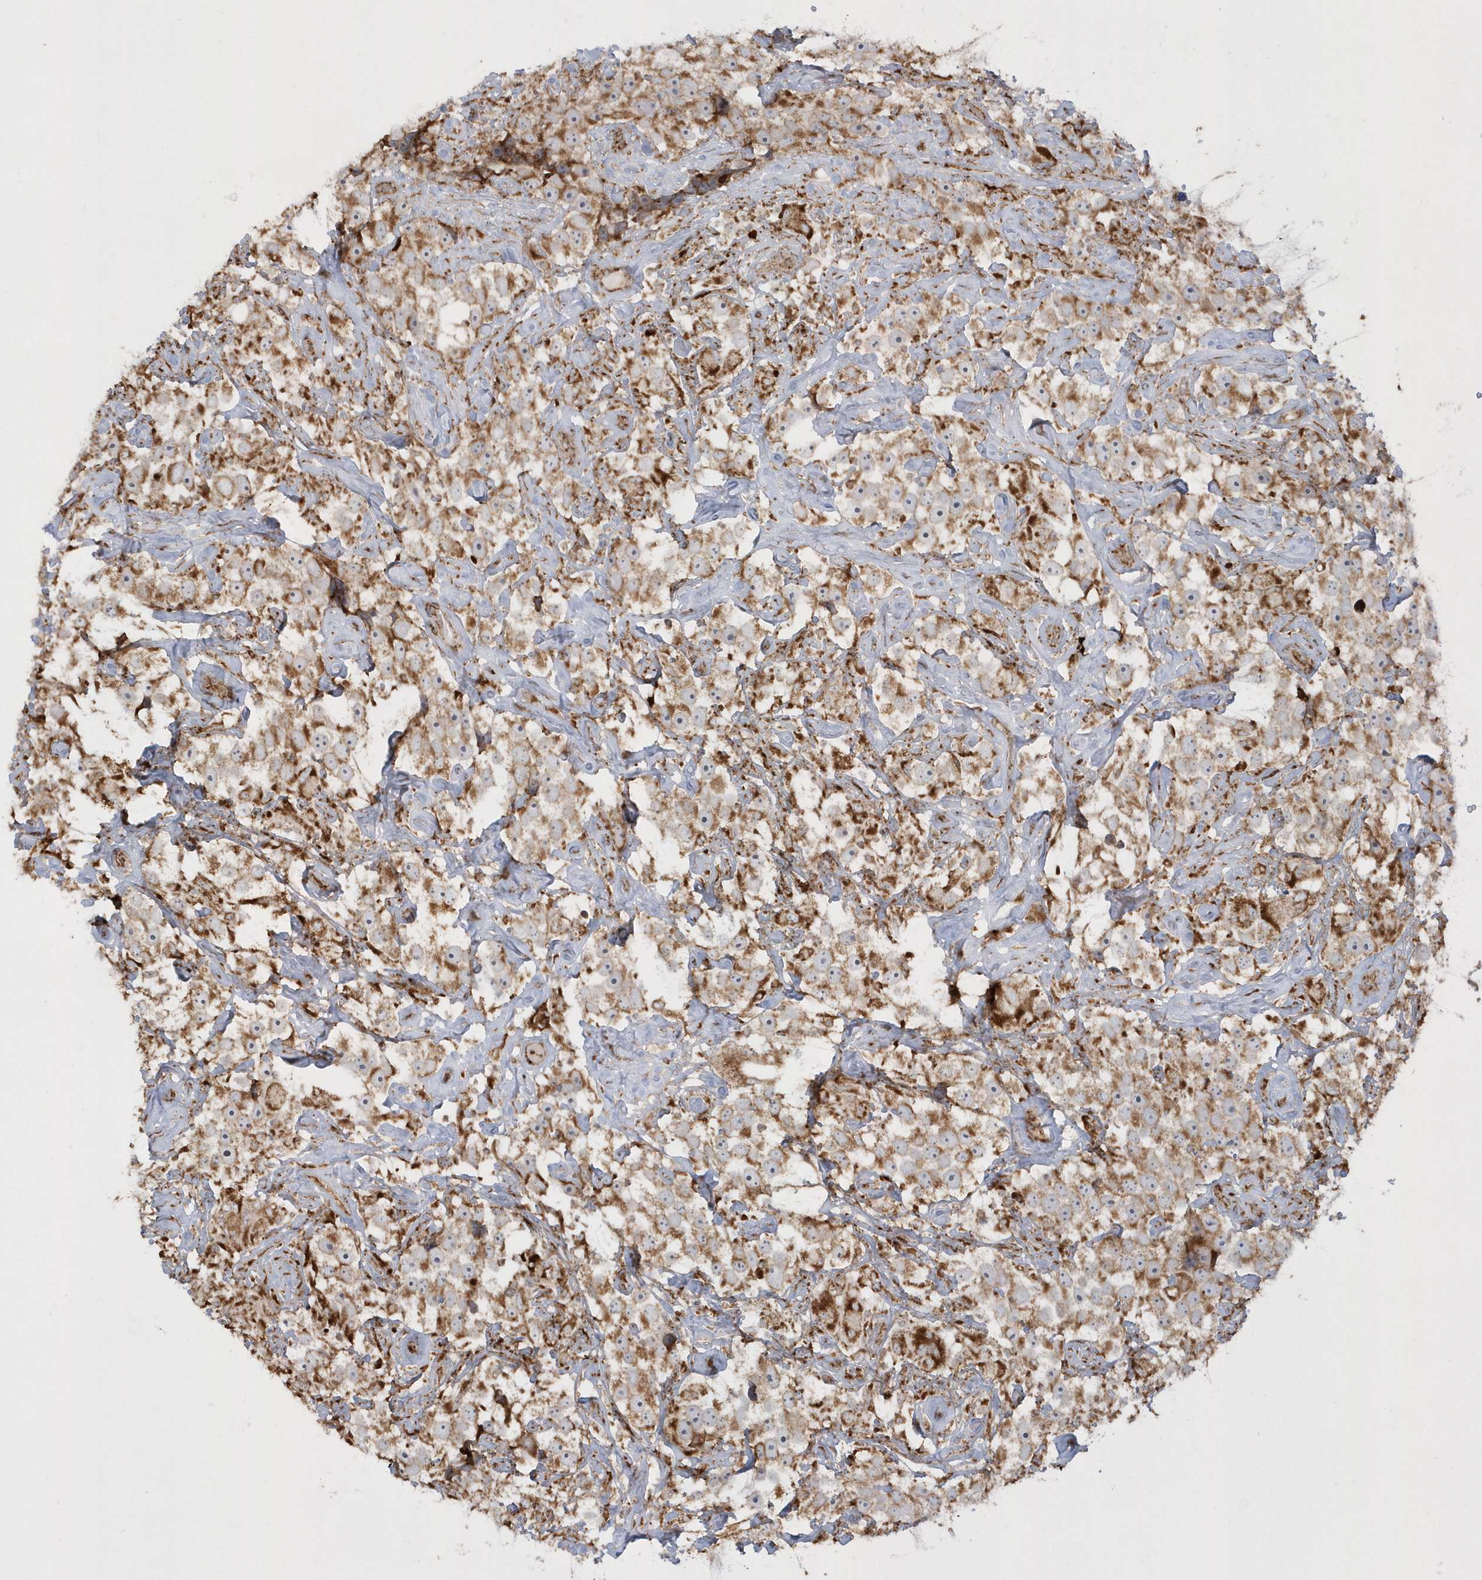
{"staining": {"intensity": "moderate", "quantity": ">75%", "location": "cytoplasmic/membranous"}, "tissue": "testis cancer", "cell_type": "Tumor cells", "image_type": "cancer", "snomed": [{"axis": "morphology", "description": "Seminoma, NOS"}, {"axis": "topography", "description": "Testis"}], "caption": "Protein expression analysis of testis seminoma demonstrates moderate cytoplasmic/membranous positivity in about >75% of tumor cells.", "gene": "SH3BP2", "patient": {"sex": "male", "age": 49}}